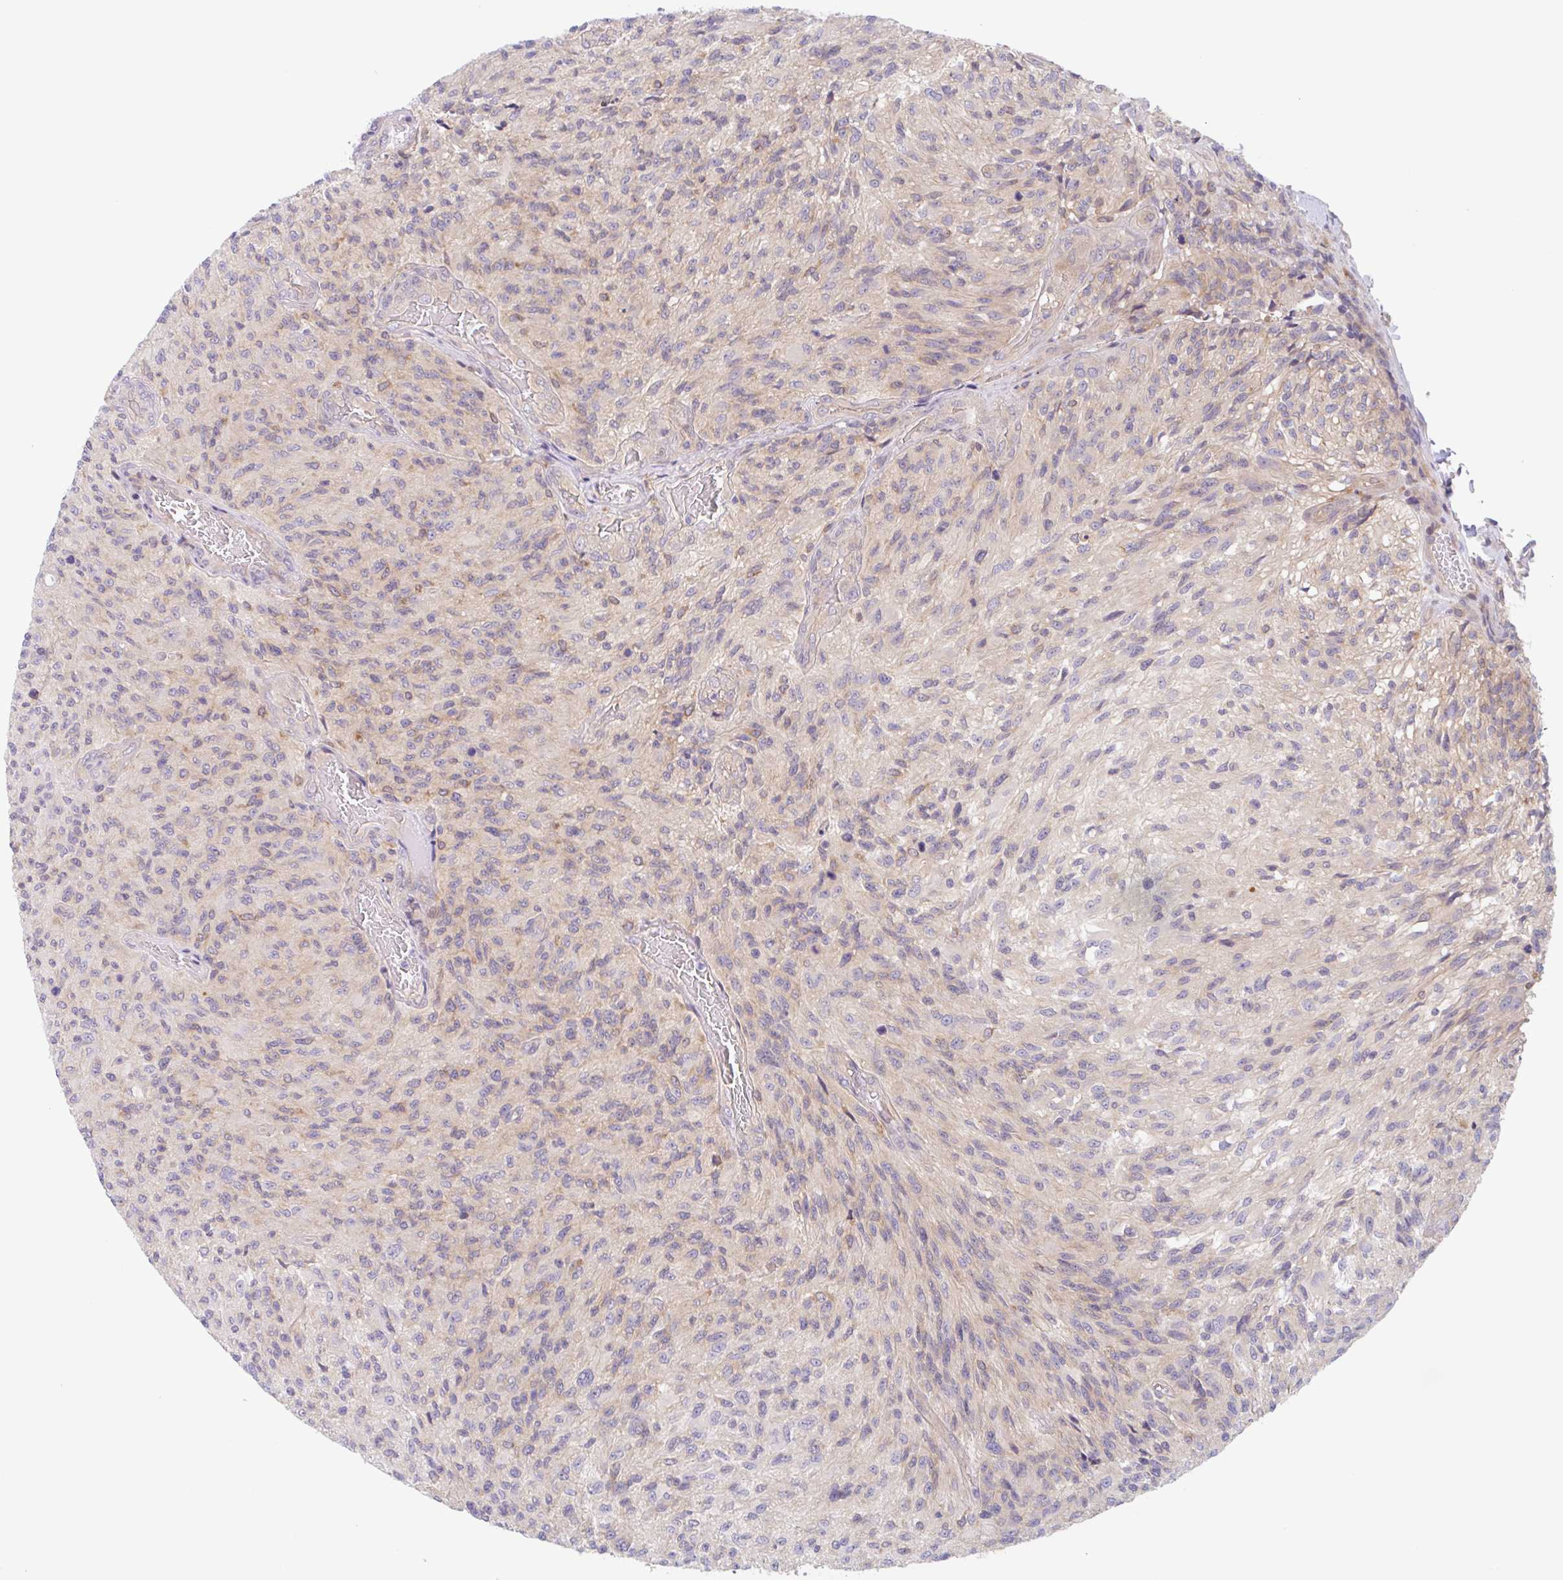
{"staining": {"intensity": "weak", "quantity": "25%-75%", "location": "cytoplasmic/membranous"}, "tissue": "glioma", "cell_type": "Tumor cells", "image_type": "cancer", "snomed": [{"axis": "morphology", "description": "Normal tissue, NOS"}, {"axis": "morphology", "description": "Glioma, malignant, High grade"}, {"axis": "topography", "description": "Cerebral cortex"}], "caption": "Immunohistochemical staining of human malignant glioma (high-grade) shows low levels of weak cytoplasmic/membranous protein expression in about 25%-75% of tumor cells. (Stains: DAB (3,3'-diaminobenzidine) in brown, nuclei in blue, Microscopy: brightfield microscopy at high magnification).", "gene": "TMEM86A", "patient": {"sex": "male", "age": 56}}